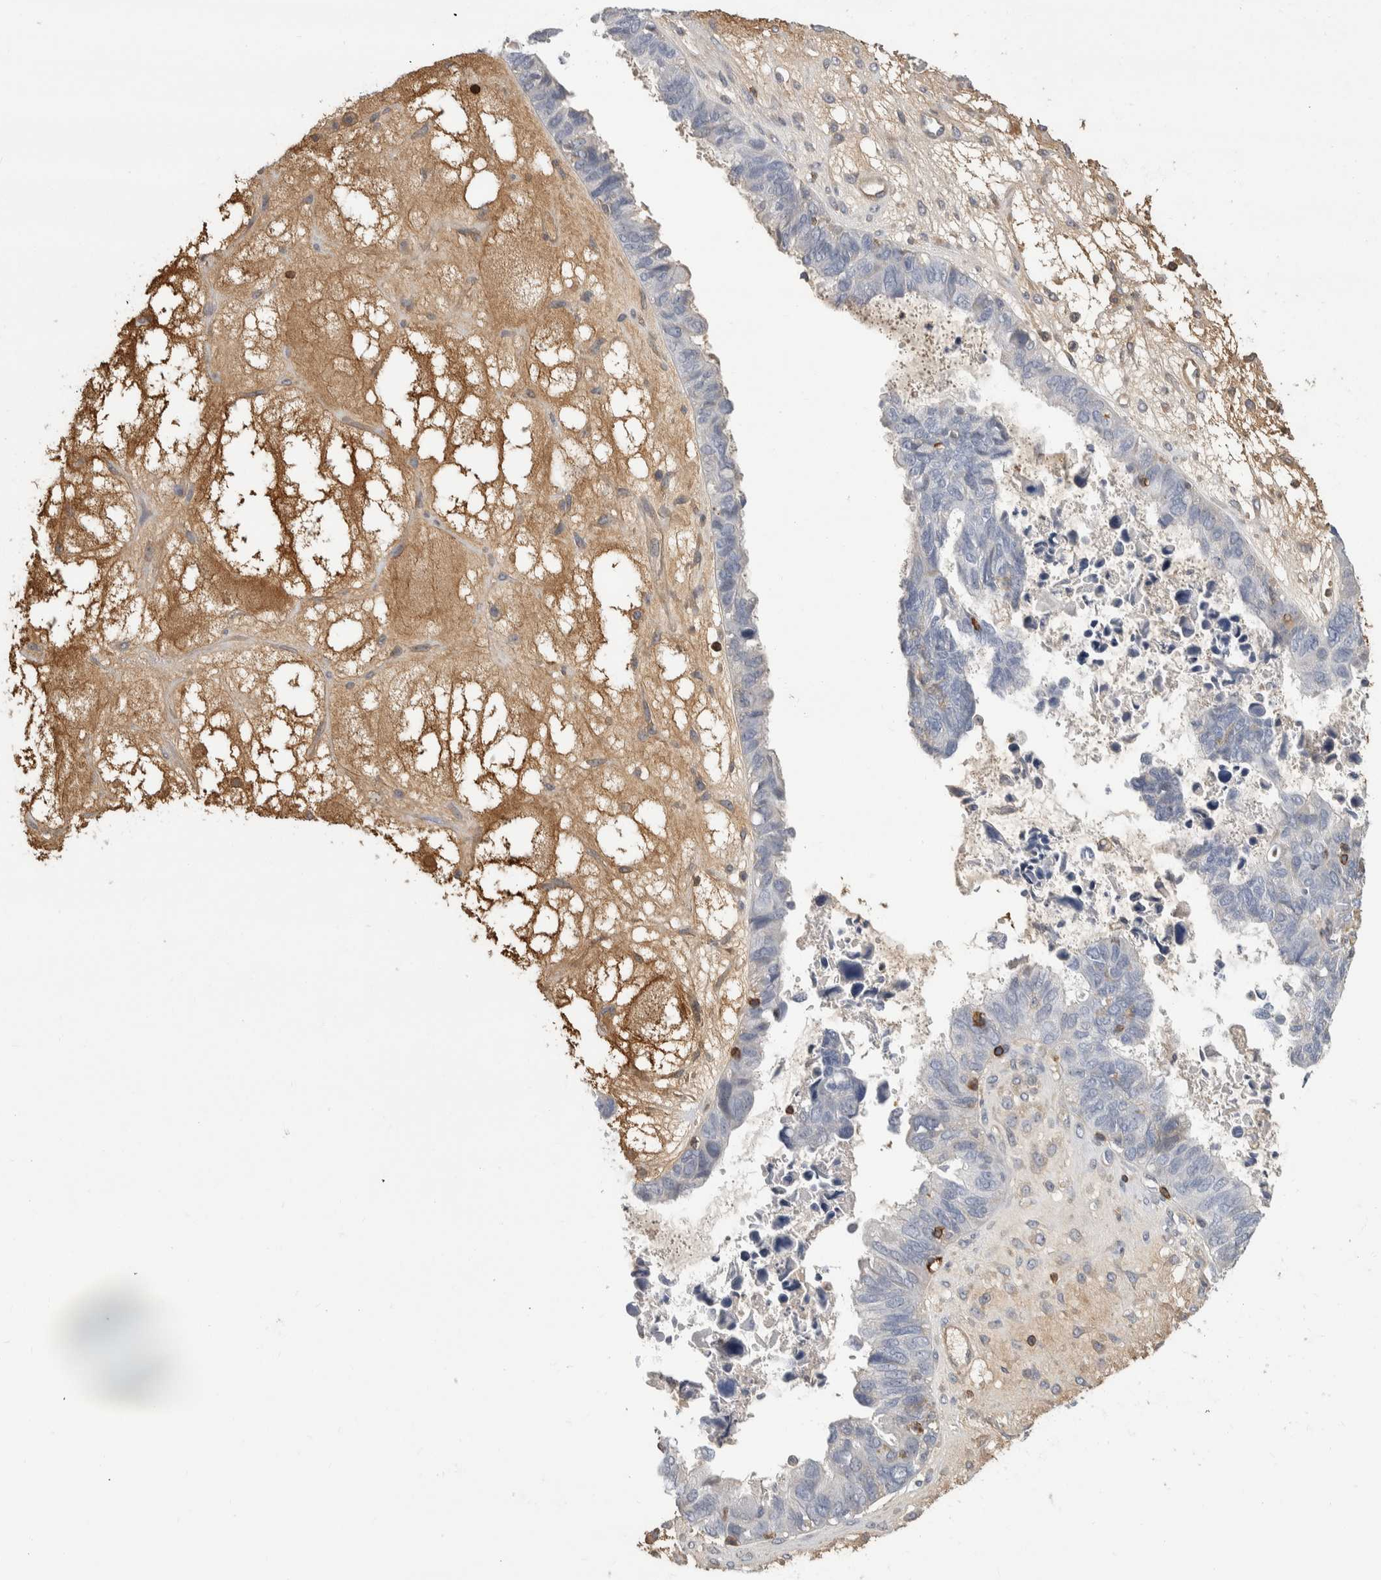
{"staining": {"intensity": "negative", "quantity": "none", "location": "none"}, "tissue": "ovarian cancer", "cell_type": "Tumor cells", "image_type": "cancer", "snomed": [{"axis": "morphology", "description": "Cystadenocarcinoma, serous, NOS"}, {"axis": "topography", "description": "Ovary"}], "caption": "Tumor cells are negative for protein expression in human ovarian cancer (serous cystadenocarcinoma).", "gene": "CEP295NL", "patient": {"sex": "female", "age": 79}}